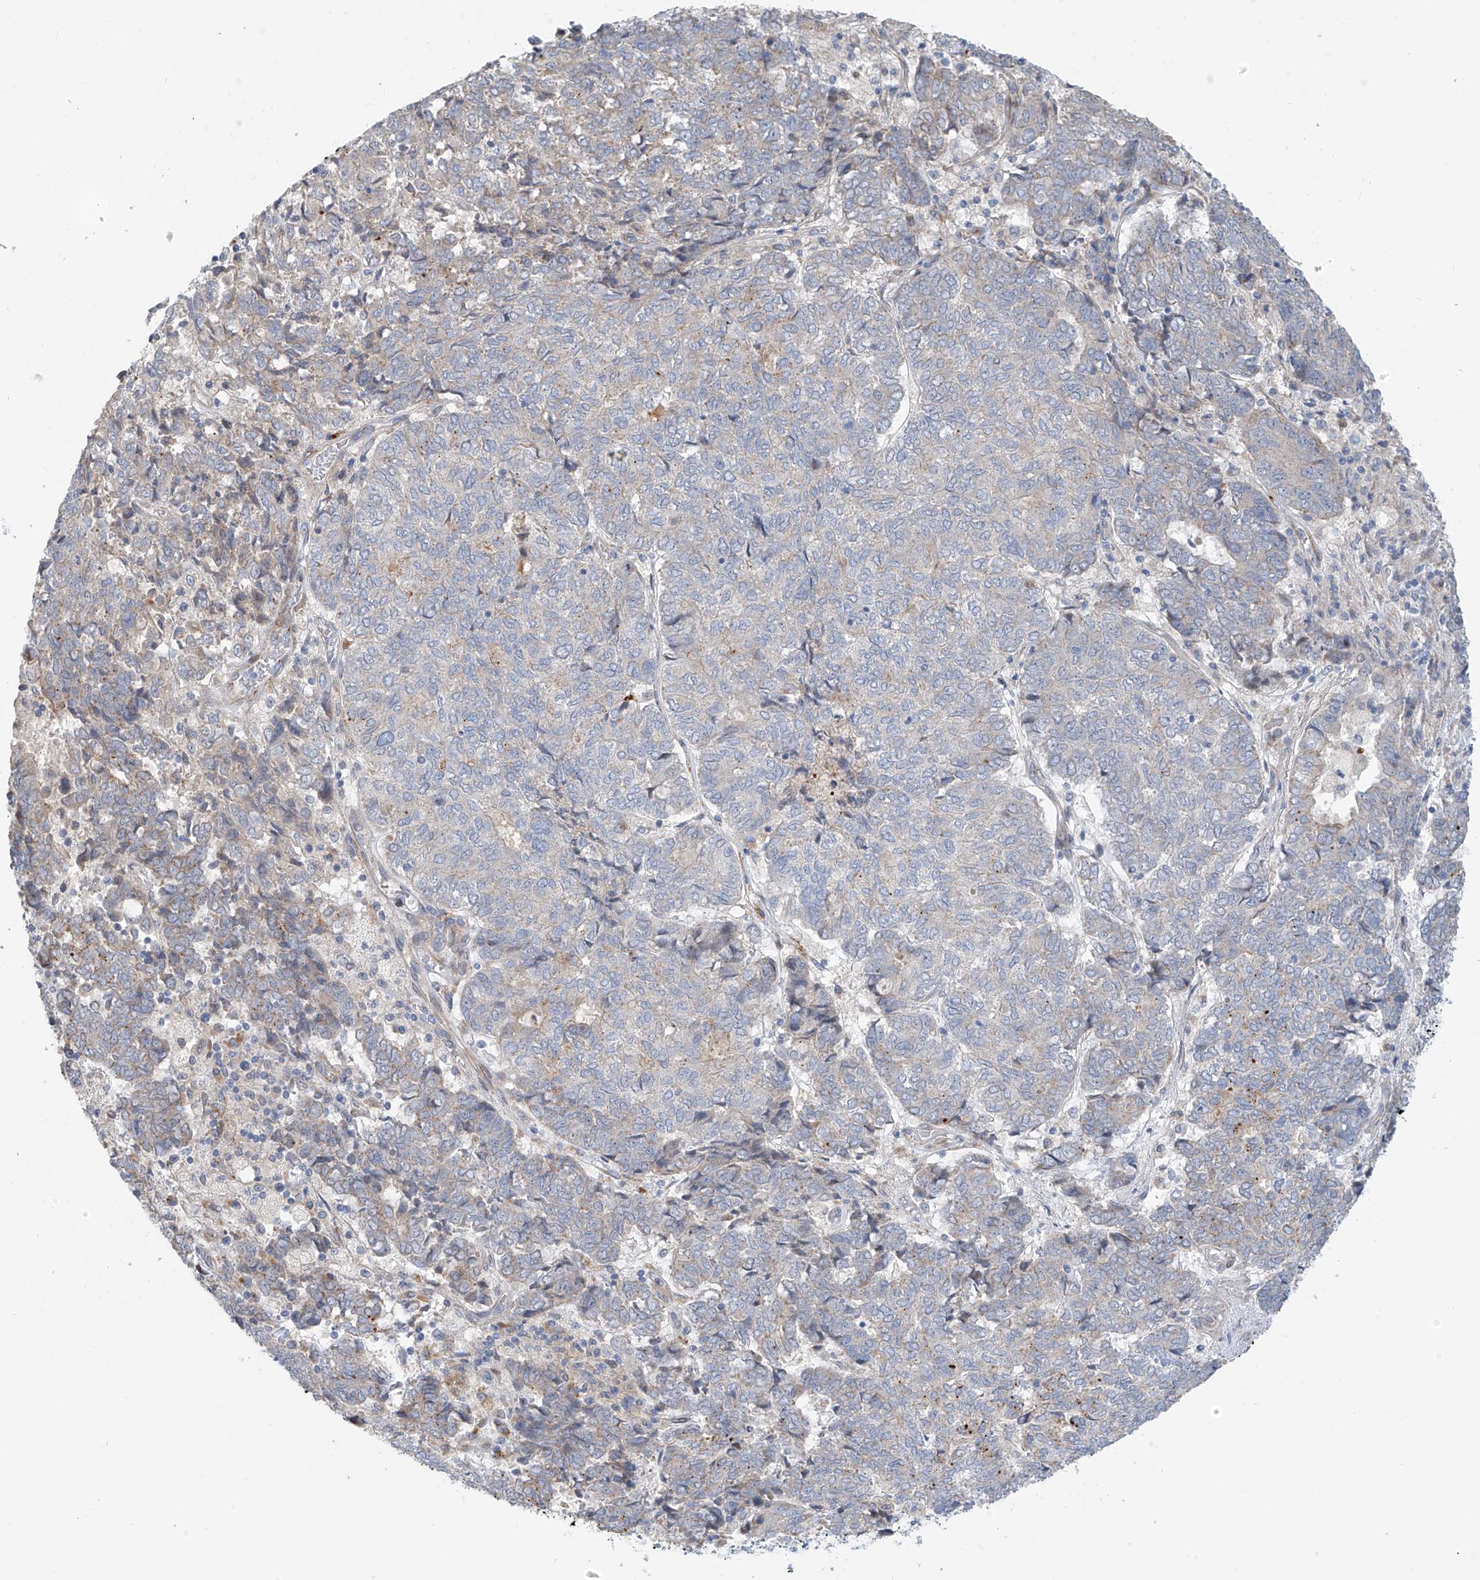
{"staining": {"intensity": "negative", "quantity": "none", "location": "none"}, "tissue": "endometrial cancer", "cell_type": "Tumor cells", "image_type": "cancer", "snomed": [{"axis": "morphology", "description": "Adenocarcinoma, NOS"}, {"axis": "topography", "description": "Endometrium"}], "caption": "High power microscopy image of an immunohistochemistry histopathology image of endometrial cancer (adenocarcinoma), revealing no significant staining in tumor cells.", "gene": "ZNF641", "patient": {"sex": "female", "age": 80}}